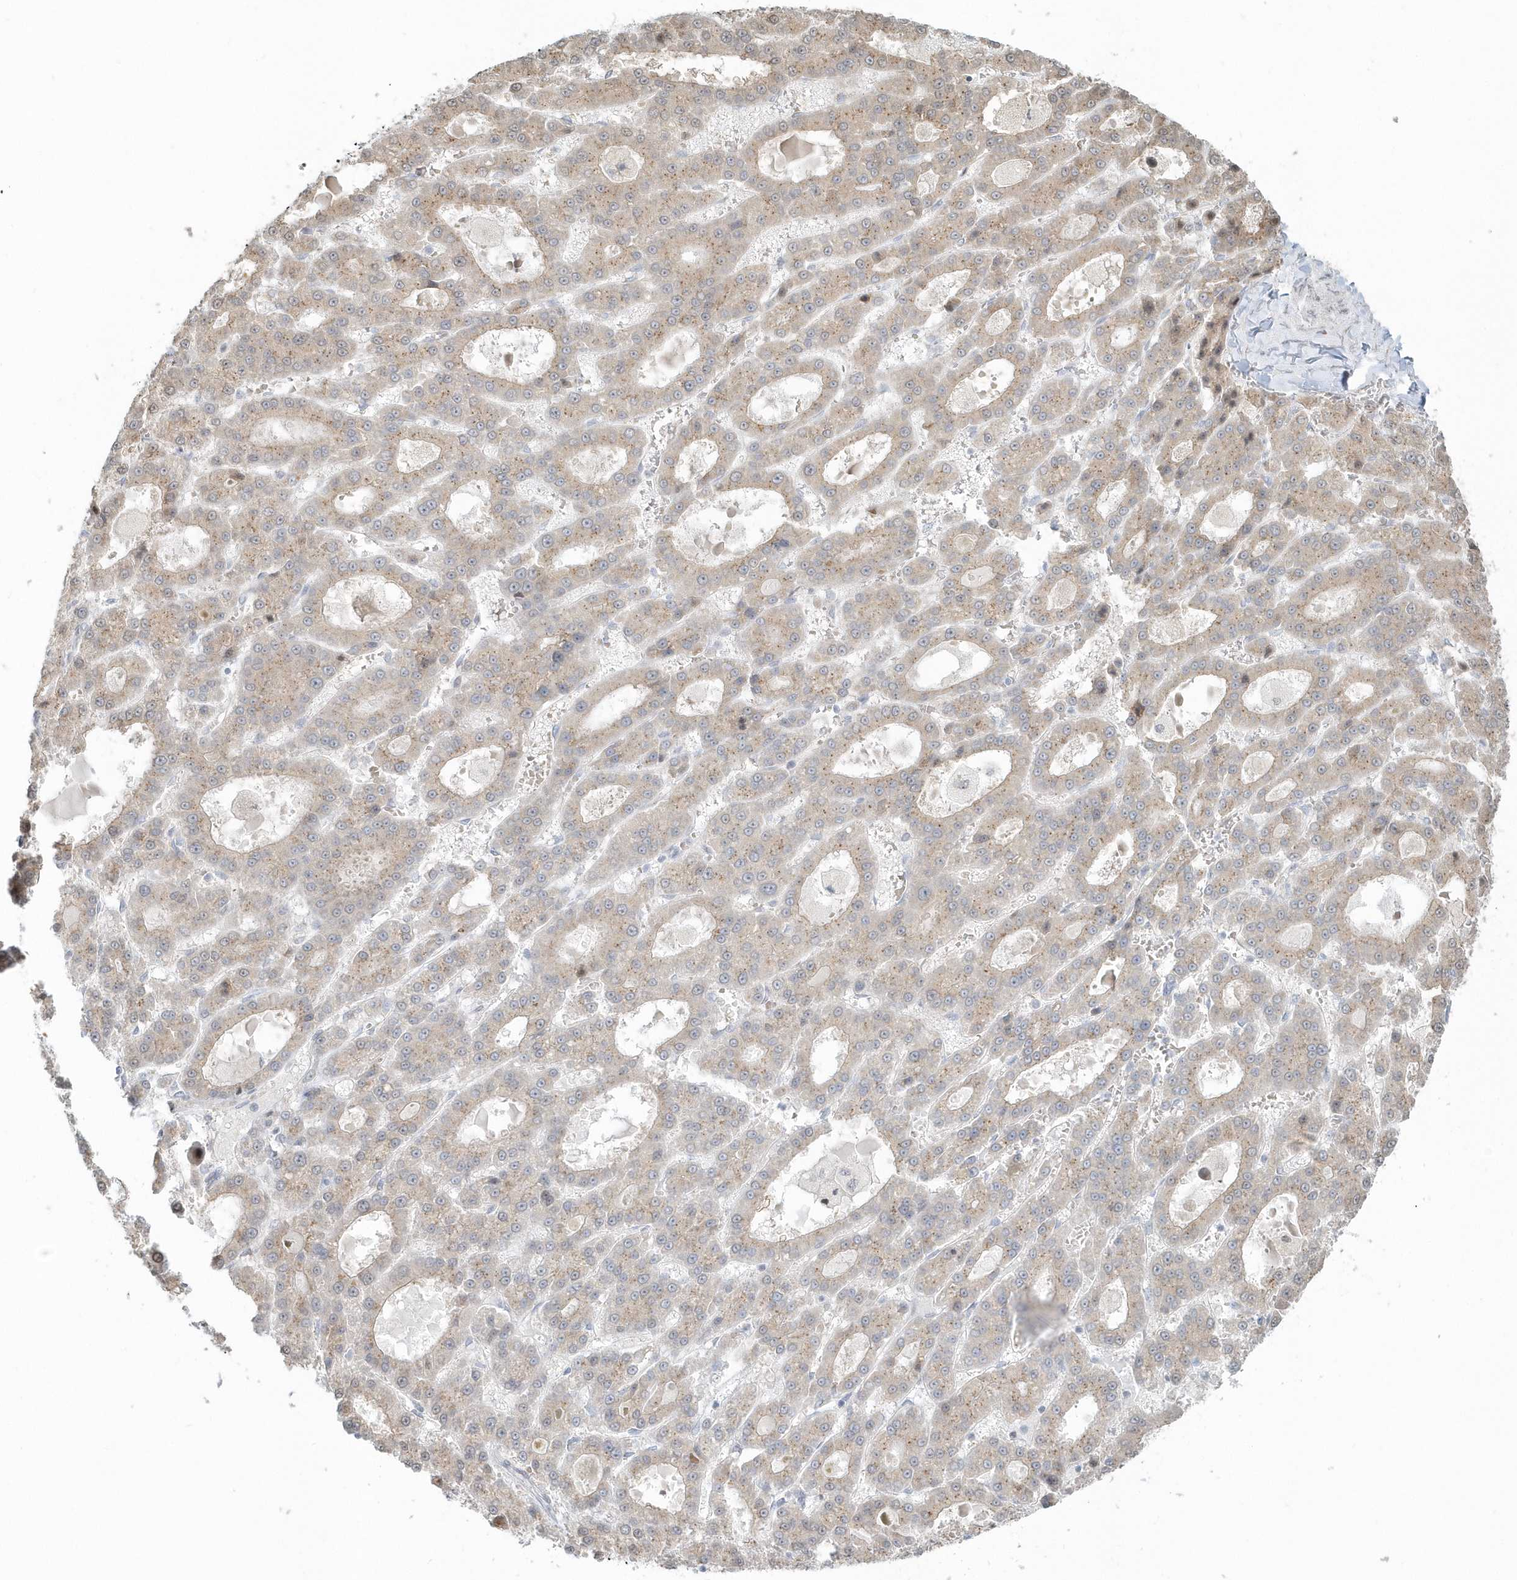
{"staining": {"intensity": "weak", "quantity": "25%-75%", "location": "cytoplasmic/membranous"}, "tissue": "liver cancer", "cell_type": "Tumor cells", "image_type": "cancer", "snomed": [{"axis": "morphology", "description": "Carcinoma, Hepatocellular, NOS"}, {"axis": "topography", "description": "Liver"}], "caption": "There is low levels of weak cytoplasmic/membranous staining in tumor cells of liver hepatocellular carcinoma, as demonstrated by immunohistochemical staining (brown color).", "gene": "DHFR", "patient": {"sex": "male", "age": 70}}